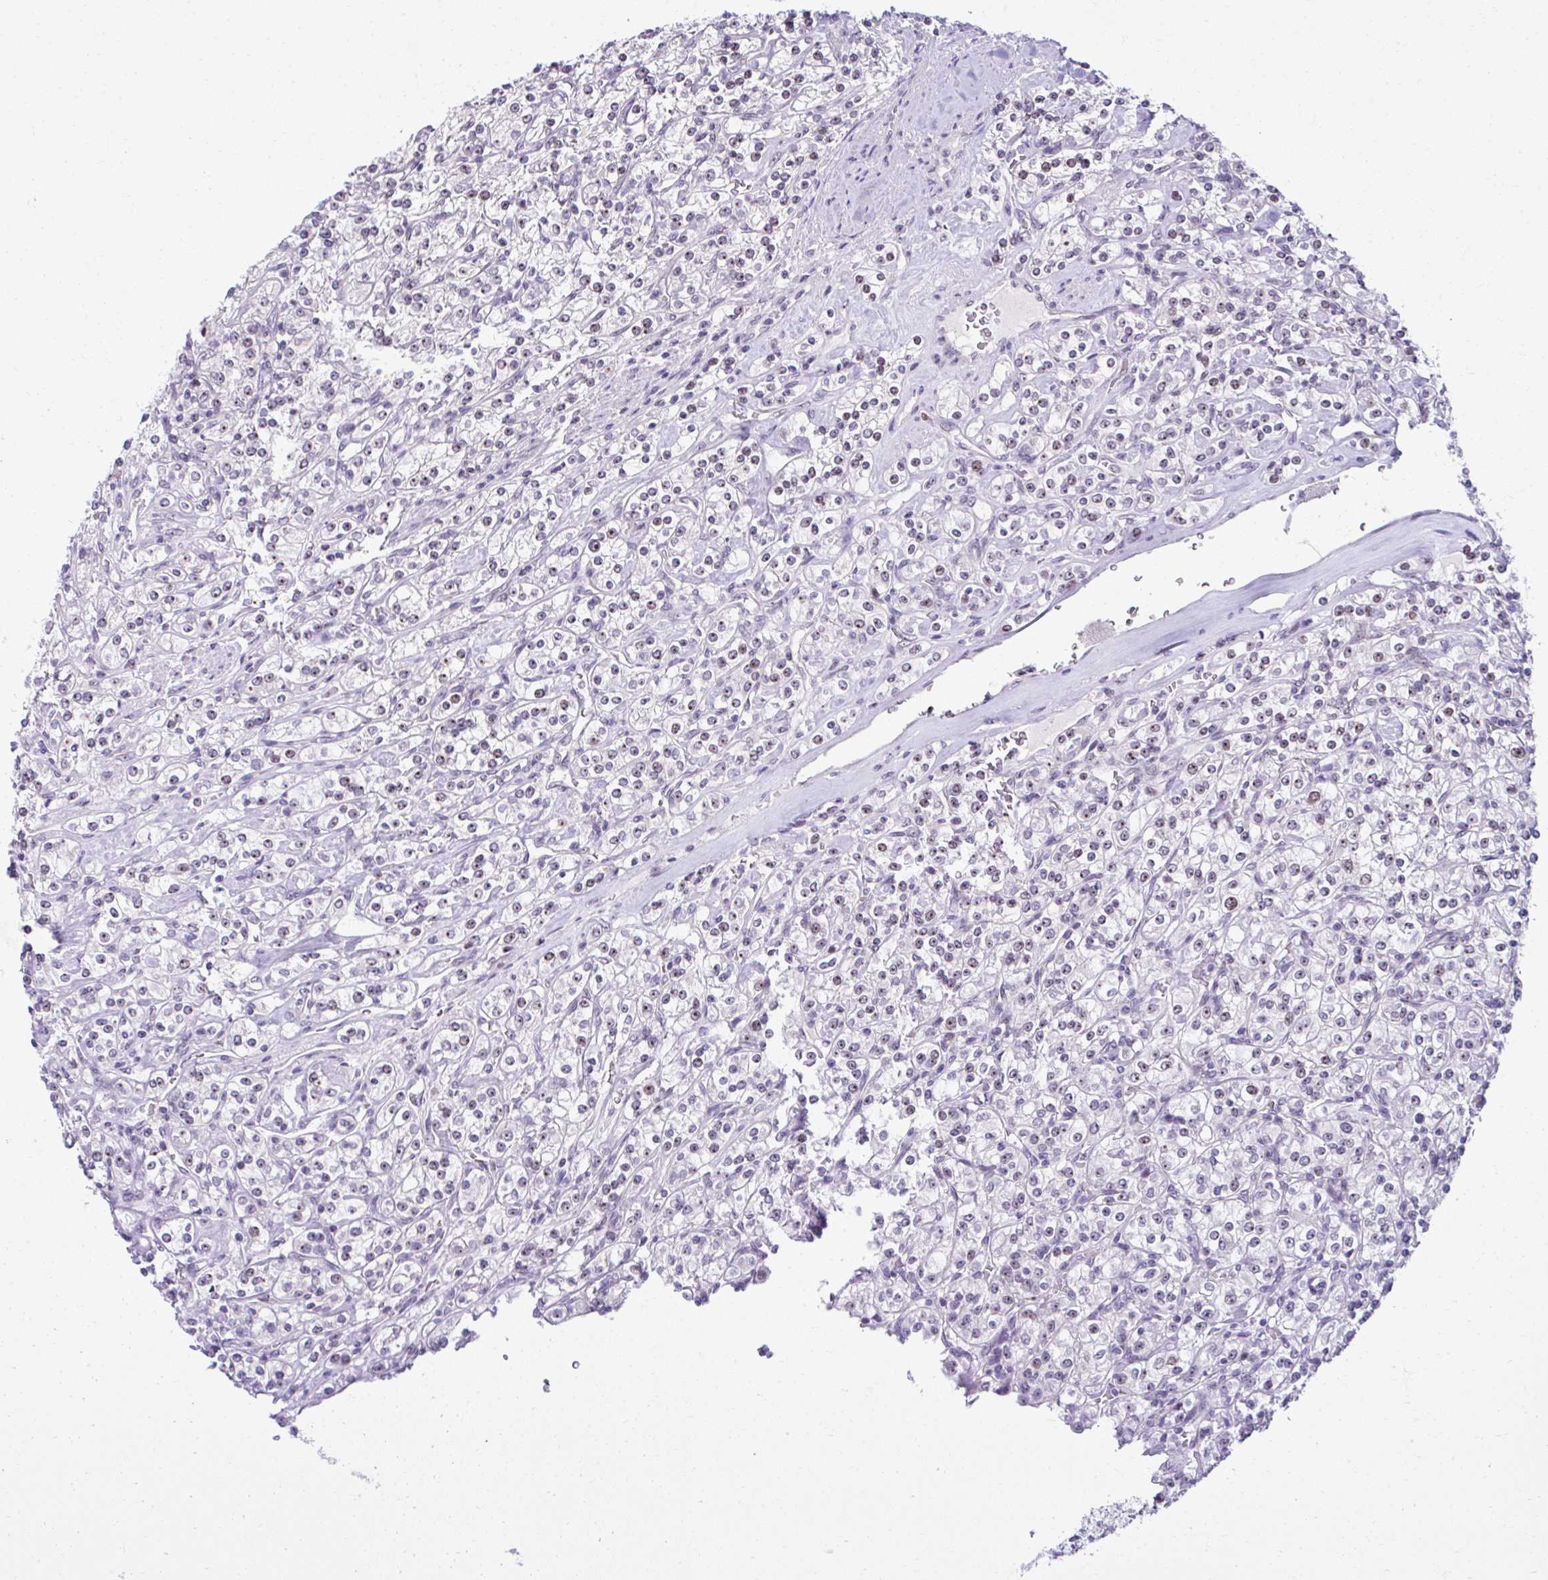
{"staining": {"intensity": "moderate", "quantity": ">75%", "location": "nuclear"}, "tissue": "renal cancer", "cell_type": "Tumor cells", "image_type": "cancer", "snomed": [{"axis": "morphology", "description": "Adenocarcinoma, NOS"}, {"axis": "topography", "description": "Kidney"}], "caption": "Tumor cells display medium levels of moderate nuclear staining in approximately >75% of cells in human renal adenocarcinoma. (brown staining indicates protein expression, while blue staining denotes nuclei).", "gene": "CEP72", "patient": {"sex": "male", "age": 77}}